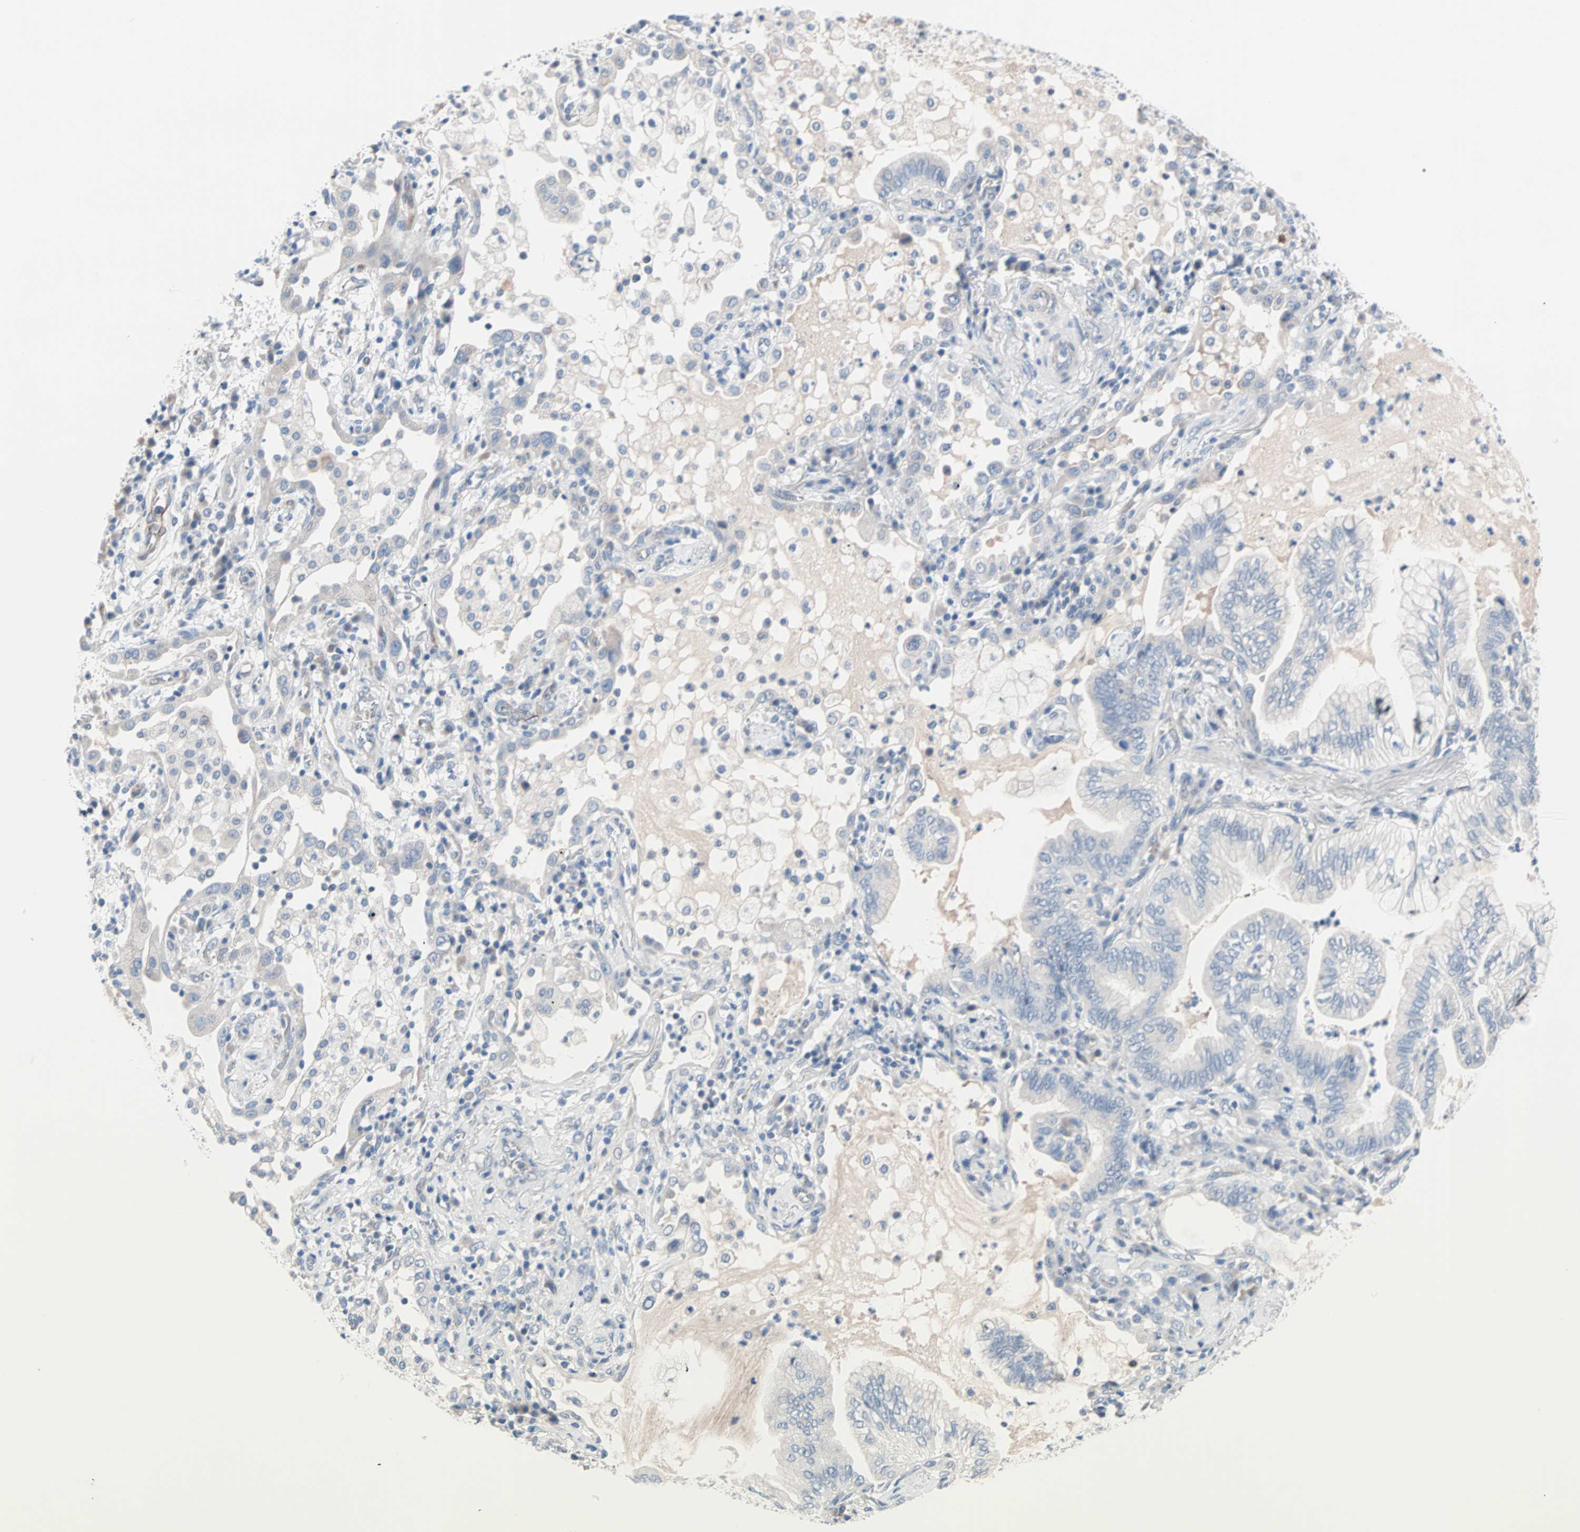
{"staining": {"intensity": "negative", "quantity": "none", "location": "none"}, "tissue": "lung cancer", "cell_type": "Tumor cells", "image_type": "cancer", "snomed": [{"axis": "morphology", "description": "Normal tissue, NOS"}, {"axis": "morphology", "description": "Adenocarcinoma, NOS"}, {"axis": "topography", "description": "Bronchus"}, {"axis": "topography", "description": "Lung"}], "caption": "This is an immunohistochemistry (IHC) histopathology image of lung cancer. There is no positivity in tumor cells.", "gene": "ULBP1", "patient": {"sex": "female", "age": 70}}